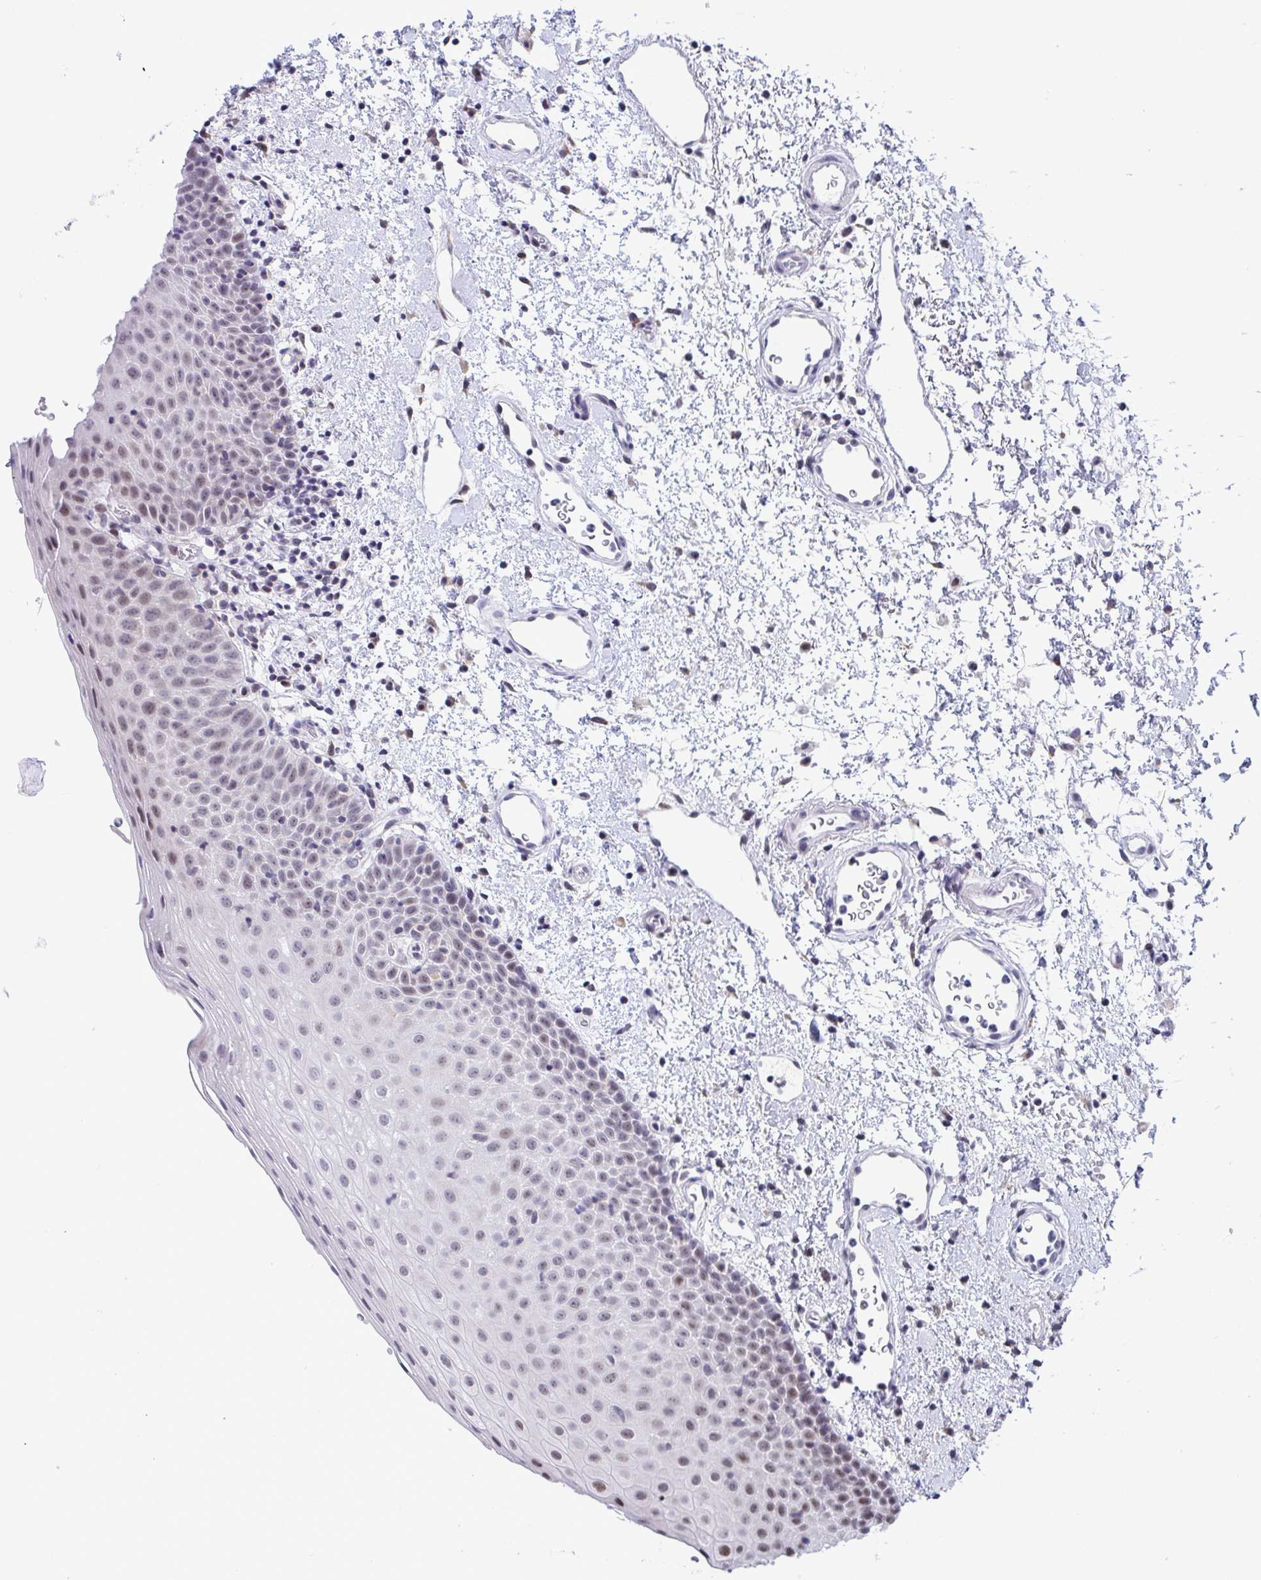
{"staining": {"intensity": "moderate", "quantity": "<25%", "location": "nuclear"}, "tissue": "oral mucosa", "cell_type": "Squamous epithelial cells", "image_type": "normal", "snomed": [{"axis": "morphology", "description": "Normal tissue, NOS"}, {"axis": "topography", "description": "Oral tissue"}, {"axis": "topography", "description": "Head-Neck"}], "caption": "Immunohistochemistry (IHC) micrograph of benign oral mucosa: human oral mucosa stained using immunohistochemistry (IHC) displays low levels of moderate protein expression localized specifically in the nuclear of squamous epithelial cells, appearing as a nuclear brown color.", "gene": "WDR72", "patient": {"sex": "female", "age": 55}}